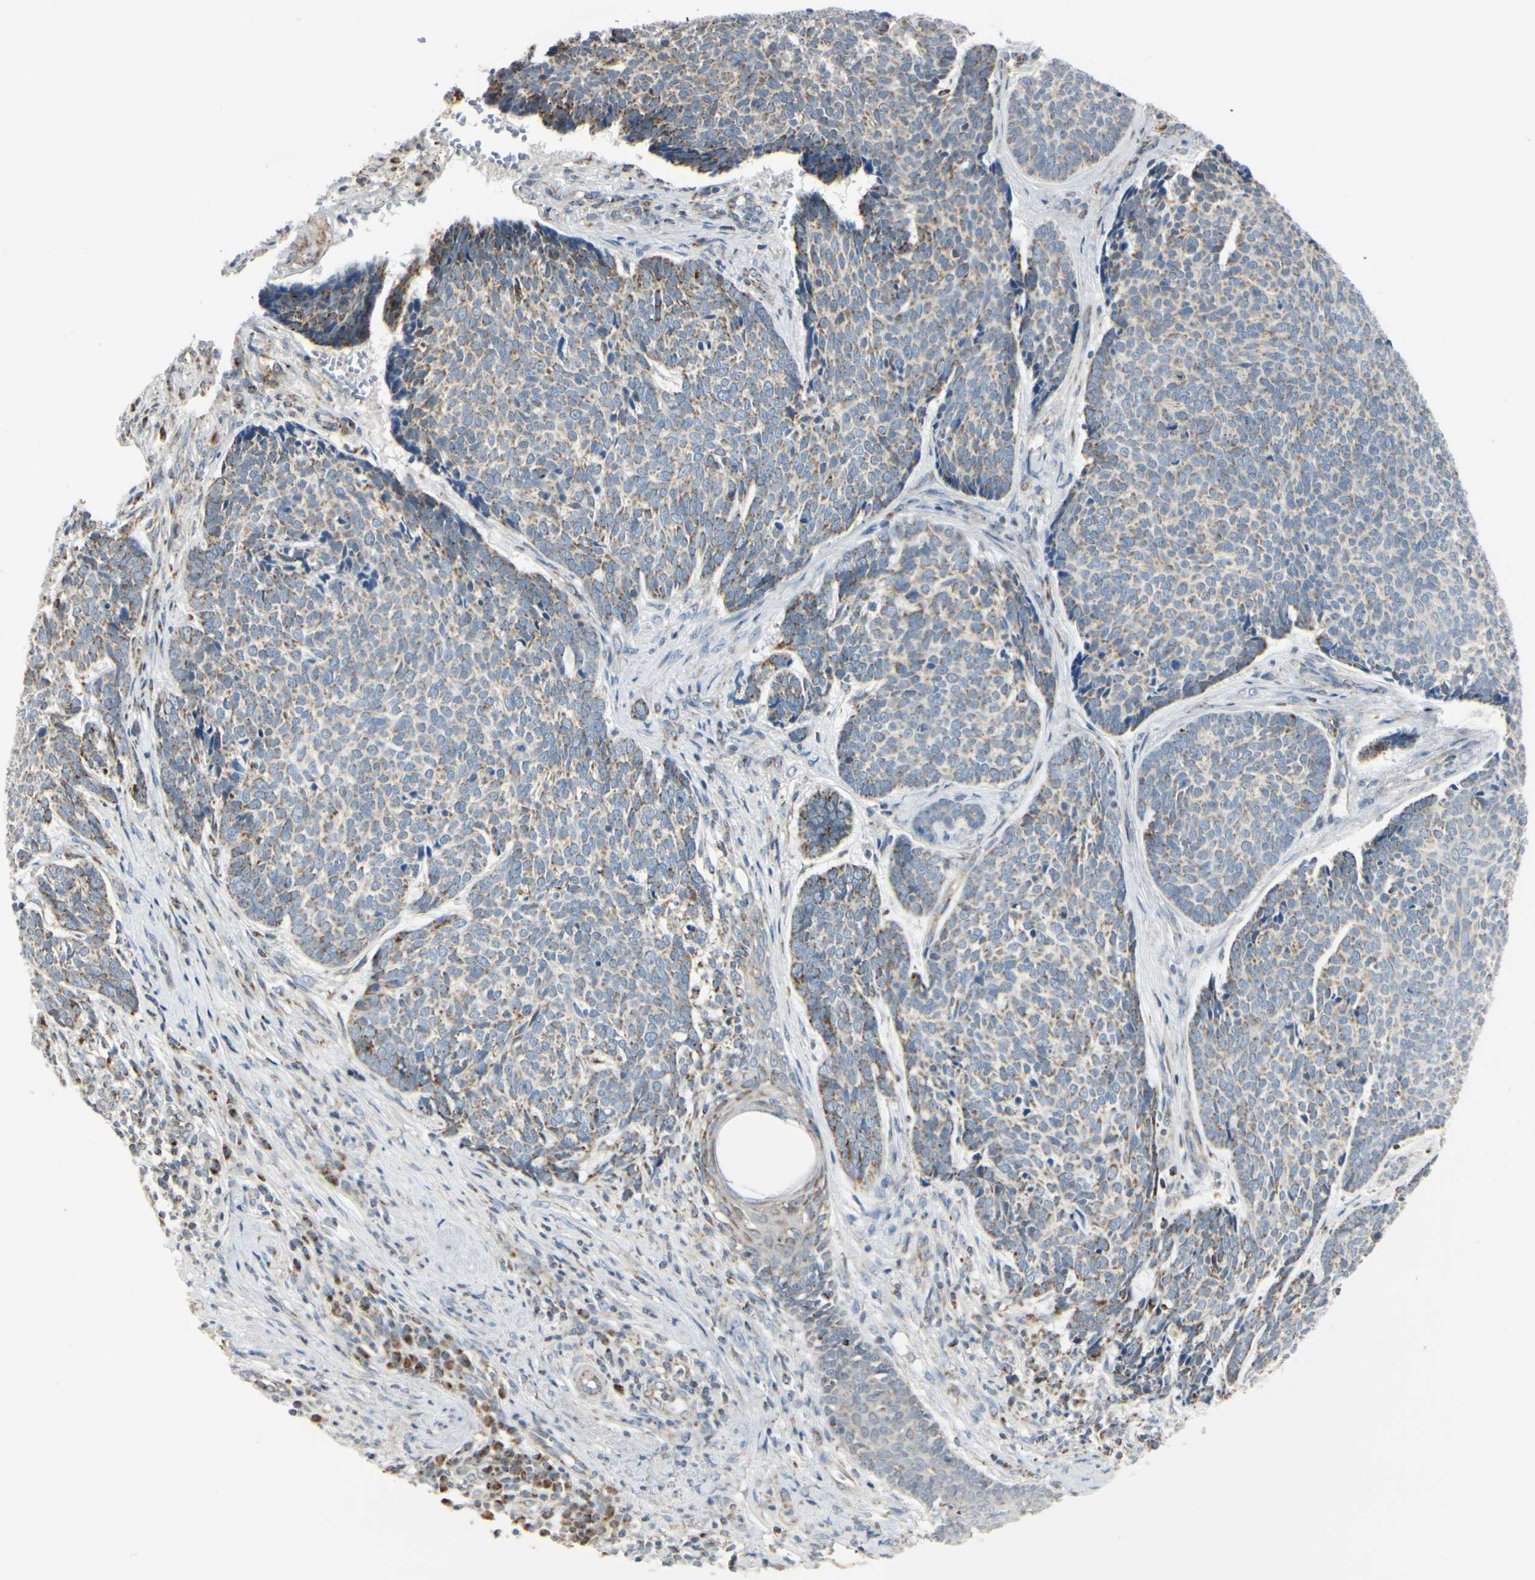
{"staining": {"intensity": "moderate", "quantity": ">75%", "location": "cytoplasmic/membranous"}, "tissue": "skin cancer", "cell_type": "Tumor cells", "image_type": "cancer", "snomed": [{"axis": "morphology", "description": "Basal cell carcinoma"}, {"axis": "topography", "description": "Skin"}], "caption": "Approximately >75% of tumor cells in skin basal cell carcinoma demonstrate moderate cytoplasmic/membranous protein positivity as visualized by brown immunohistochemical staining.", "gene": "ANKS6", "patient": {"sex": "male", "age": 84}}